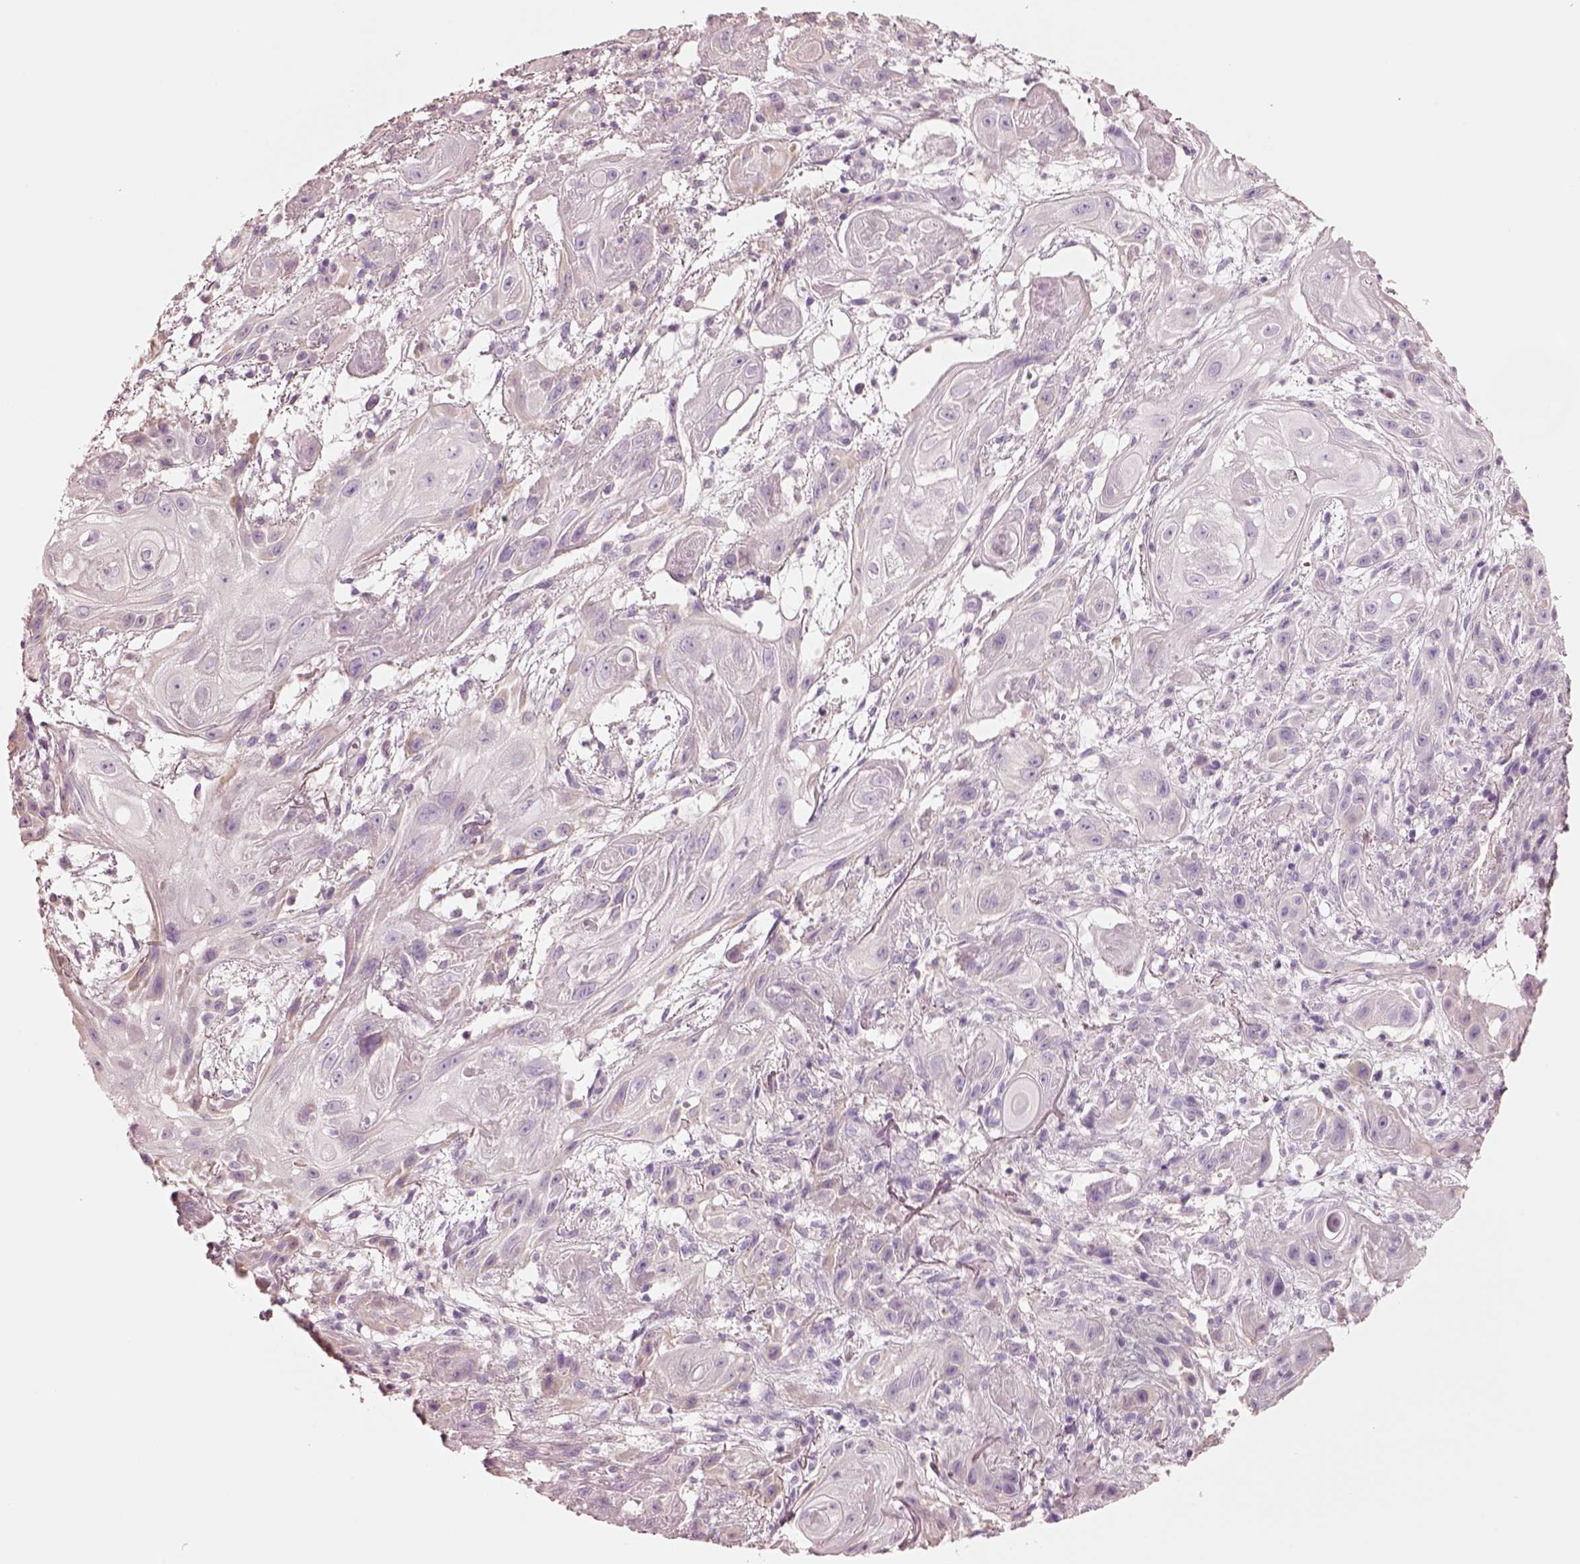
{"staining": {"intensity": "negative", "quantity": "none", "location": "none"}, "tissue": "skin cancer", "cell_type": "Tumor cells", "image_type": "cancer", "snomed": [{"axis": "morphology", "description": "Squamous cell carcinoma, NOS"}, {"axis": "topography", "description": "Skin"}], "caption": "A histopathology image of human skin squamous cell carcinoma is negative for staining in tumor cells.", "gene": "PNOC", "patient": {"sex": "male", "age": 62}}